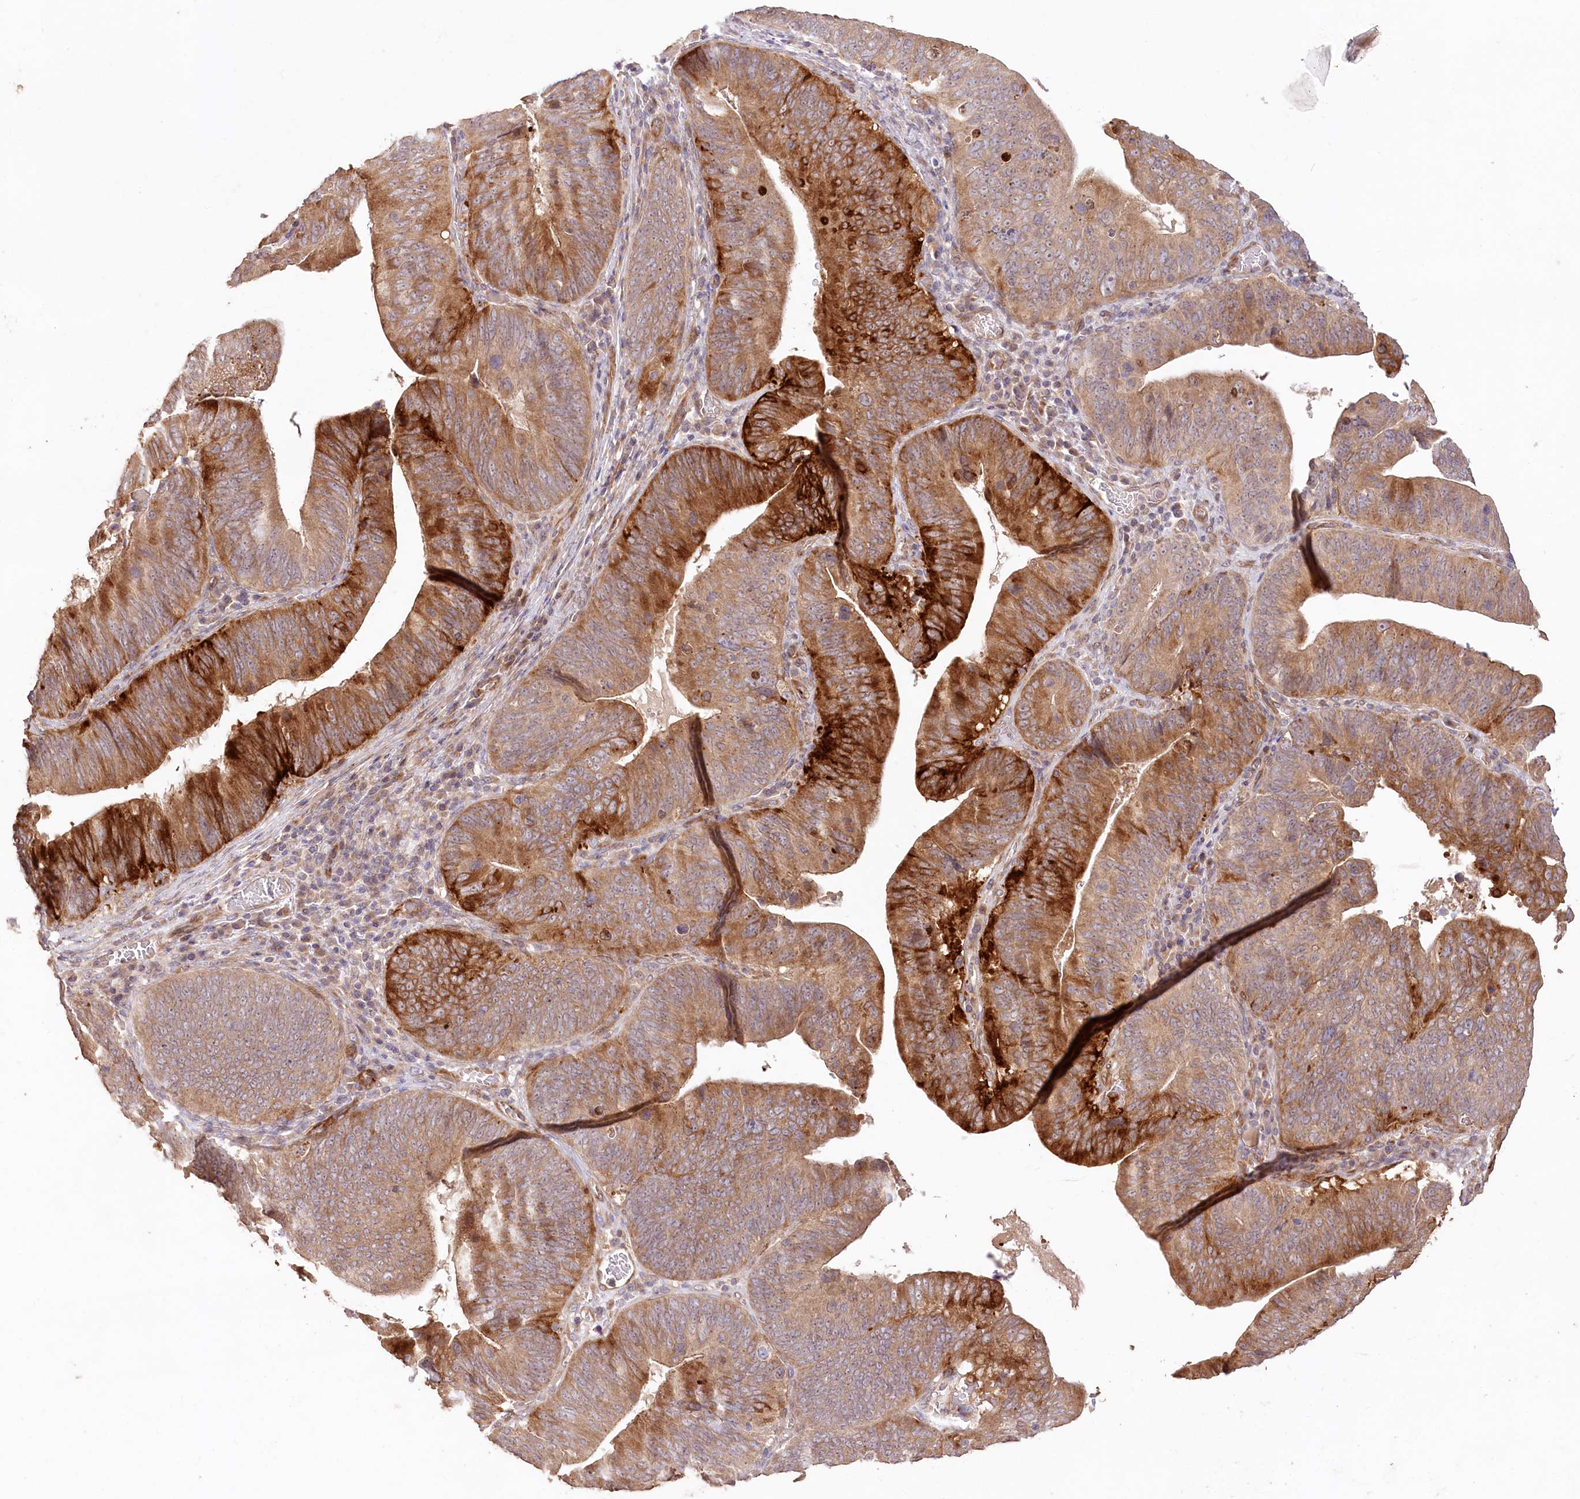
{"staining": {"intensity": "strong", "quantity": ">75%", "location": "cytoplasmic/membranous"}, "tissue": "pancreatic cancer", "cell_type": "Tumor cells", "image_type": "cancer", "snomed": [{"axis": "morphology", "description": "Adenocarcinoma, NOS"}, {"axis": "topography", "description": "Pancreas"}], "caption": "Adenocarcinoma (pancreatic) stained for a protein (brown) exhibits strong cytoplasmic/membranous positive expression in about >75% of tumor cells.", "gene": "IRAK1BP1", "patient": {"sex": "male", "age": 63}}